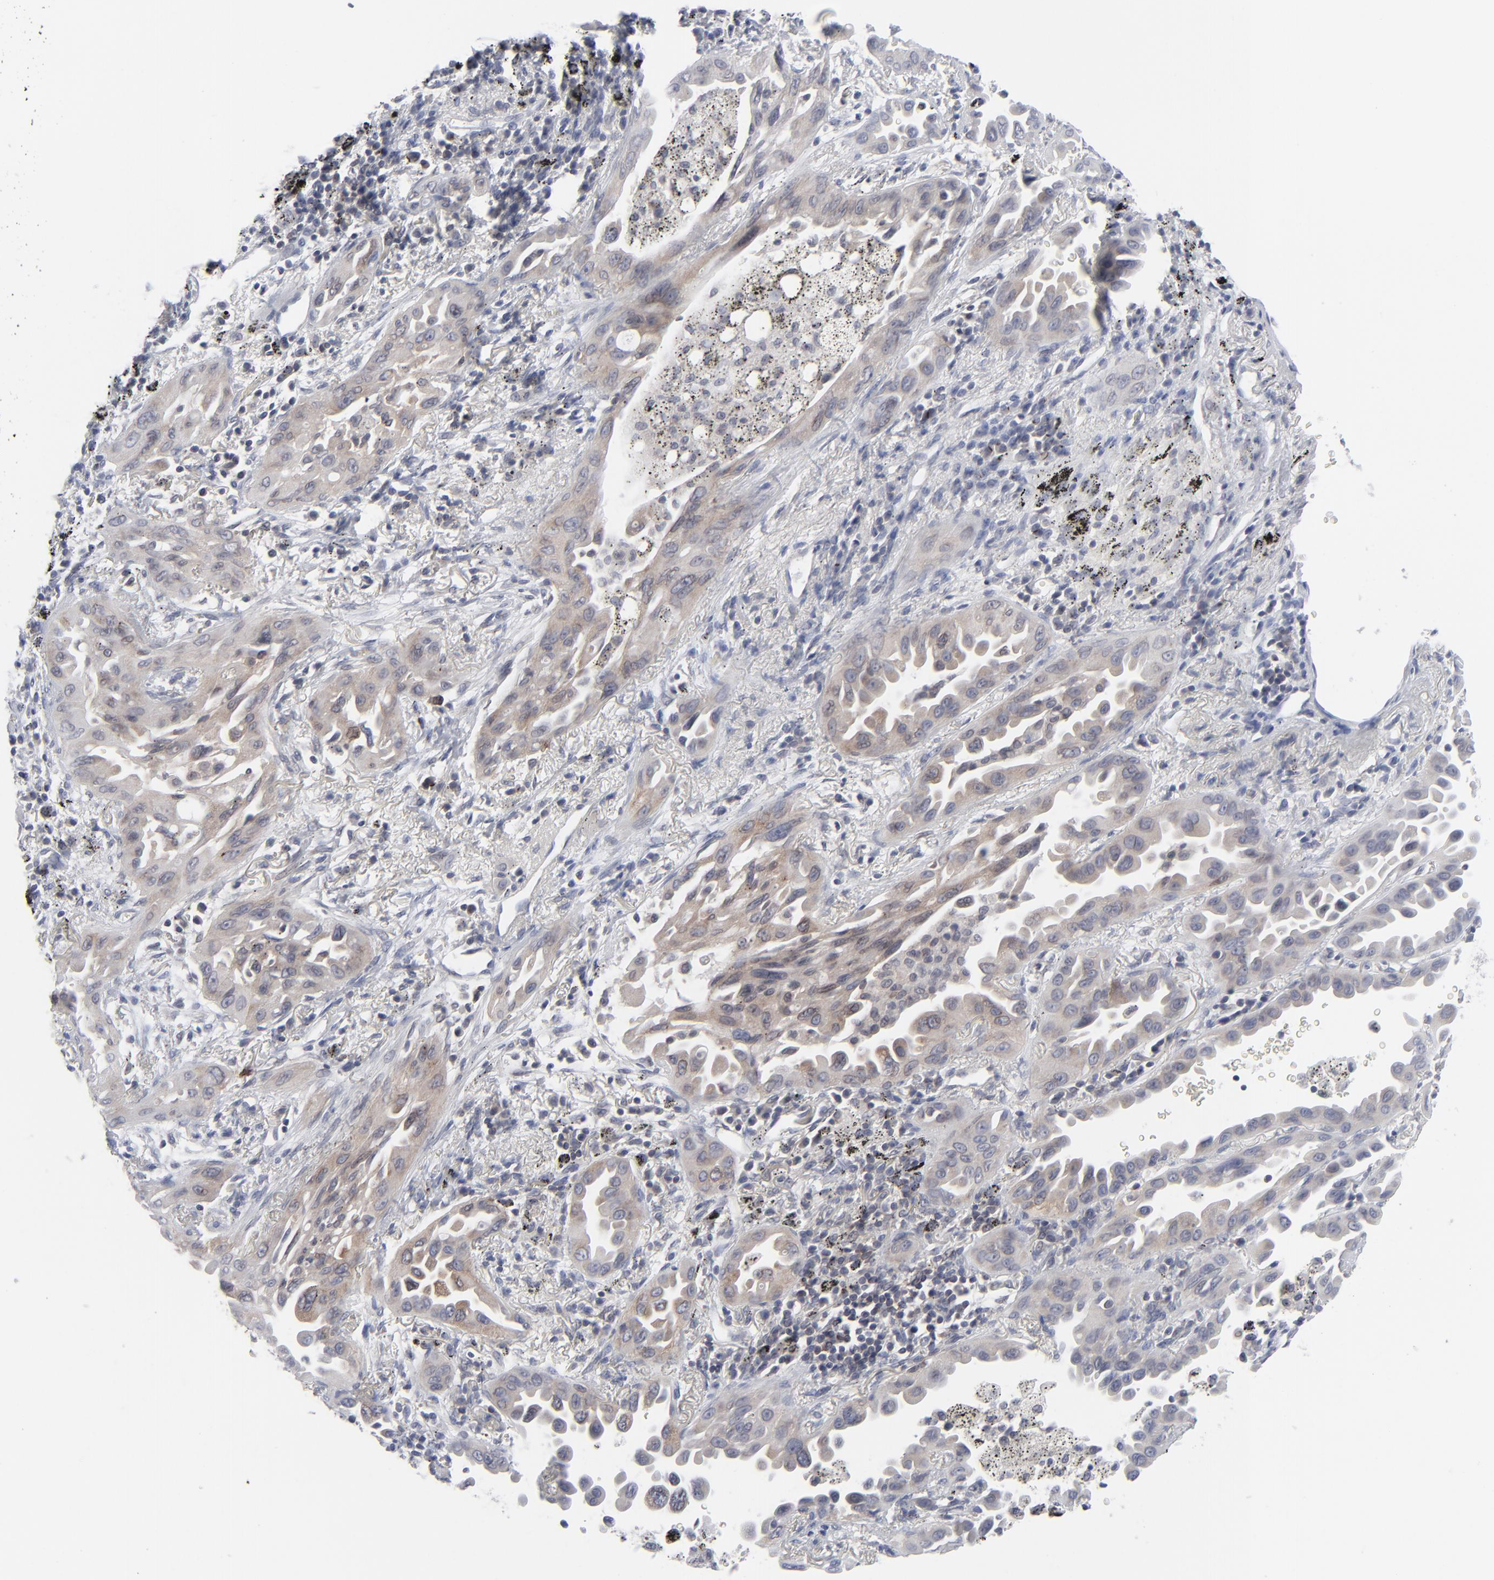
{"staining": {"intensity": "negative", "quantity": "none", "location": "none"}, "tissue": "lung cancer", "cell_type": "Tumor cells", "image_type": "cancer", "snomed": [{"axis": "morphology", "description": "Adenocarcinoma, NOS"}, {"axis": "topography", "description": "Lung"}], "caption": "Immunohistochemical staining of lung cancer demonstrates no significant positivity in tumor cells.", "gene": "NUP88", "patient": {"sex": "male", "age": 68}}